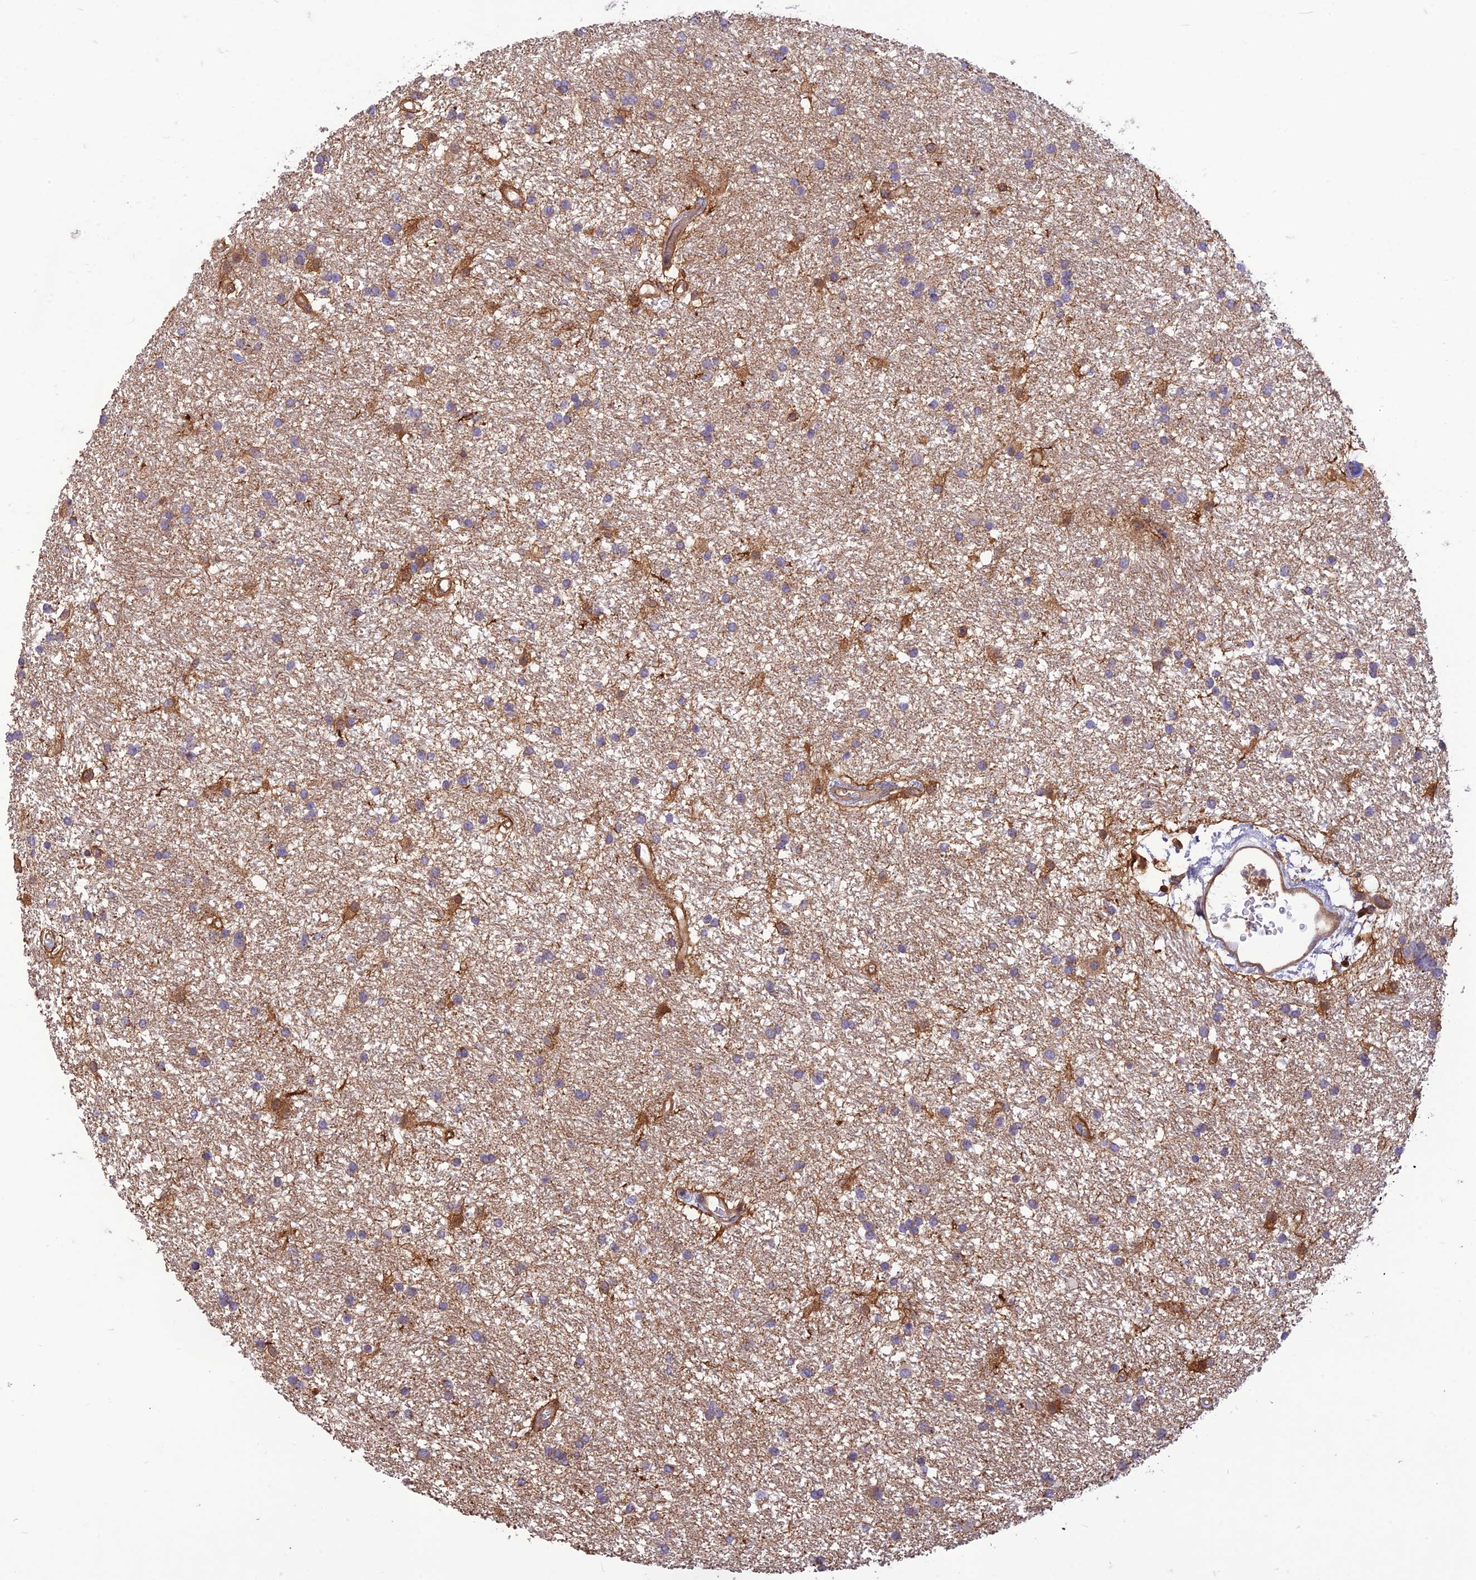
{"staining": {"intensity": "weak", "quantity": "<25%", "location": "cytoplasmic/membranous"}, "tissue": "glioma", "cell_type": "Tumor cells", "image_type": "cancer", "snomed": [{"axis": "morphology", "description": "Glioma, malignant, High grade"}, {"axis": "topography", "description": "Brain"}], "caption": "Immunohistochemistry histopathology image of neoplastic tissue: human glioma stained with DAB shows no significant protein expression in tumor cells.", "gene": "HPSE2", "patient": {"sex": "male", "age": 77}}